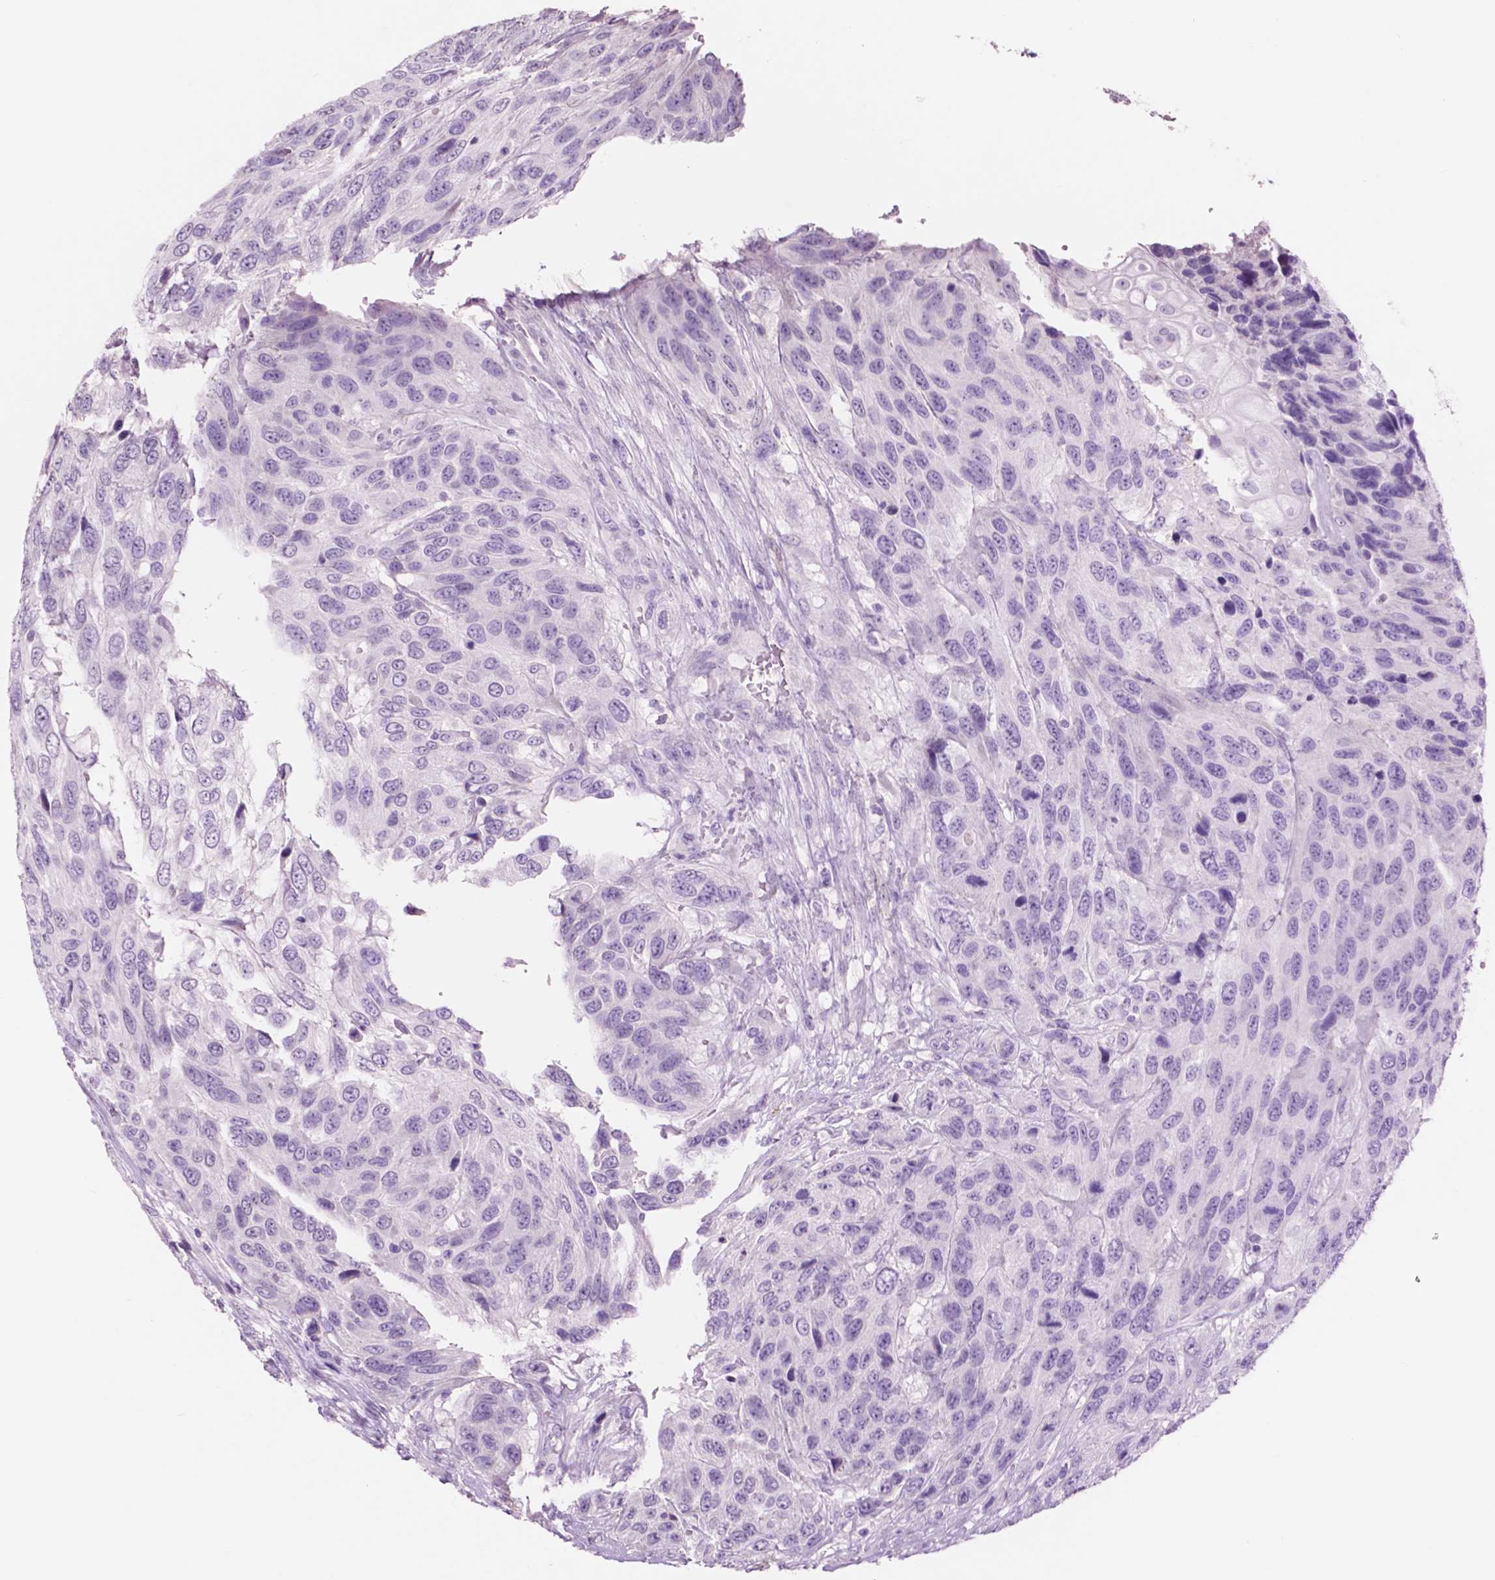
{"staining": {"intensity": "negative", "quantity": "none", "location": "none"}, "tissue": "urothelial cancer", "cell_type": "Tumor cells", "image_type": "cancer", "snomed": [{"axis": "morphology", "description": "Urothelial carcinoma, High grade"}, {"axis": "topography", "description": "Urinary bladder"}], "caption": "There is no significant positivity in tumor cells of urothelial cancer.", "gene": "IDO1", "patient": {"sex": "female", "age": 70}}